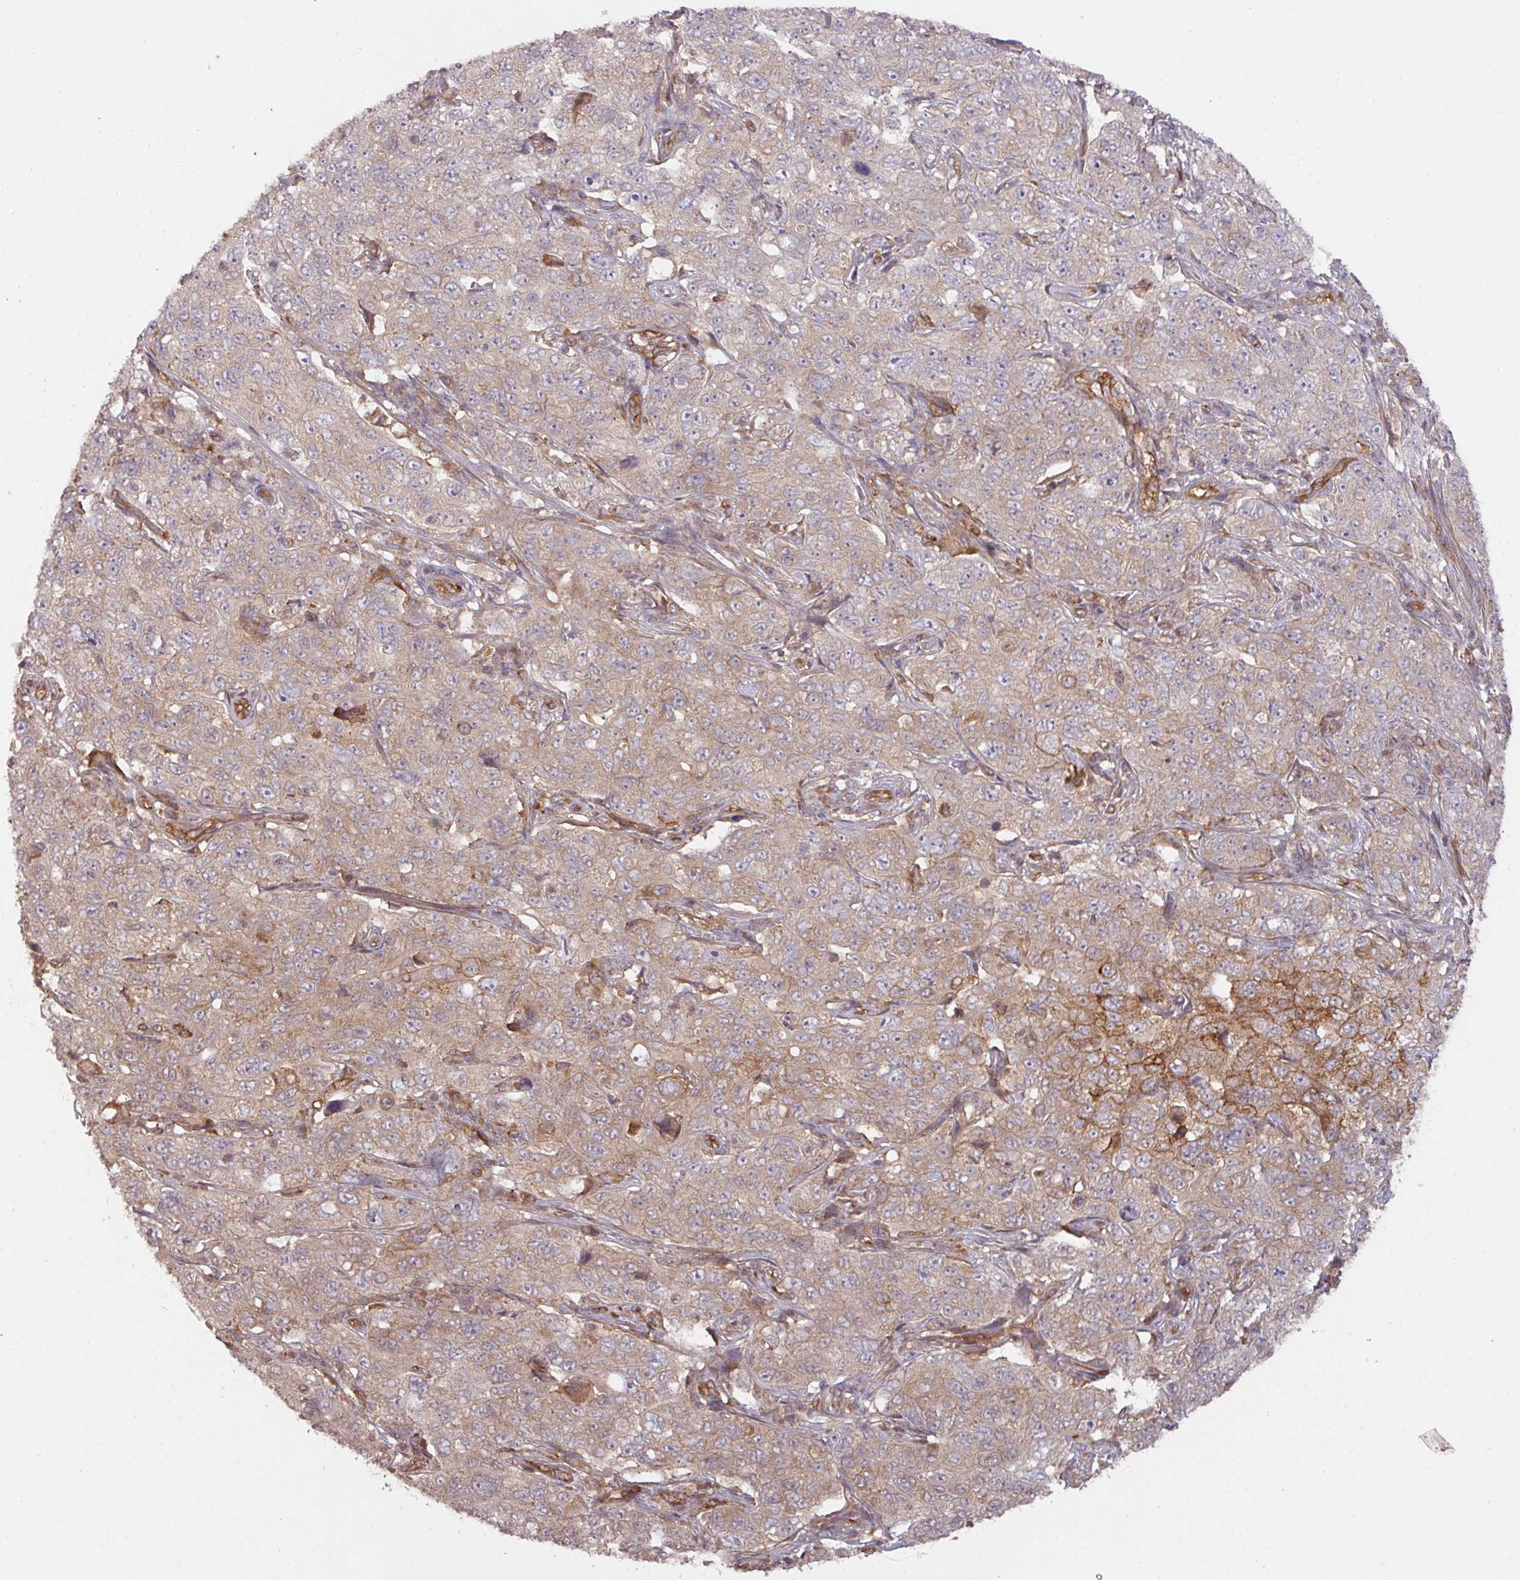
{"staining": {"intensity": "moderate", "quantity": "25%-75%", "location": "cytoplasmic/membranous"}, "tissue": "pancreatic cancer", "cell_type": "Tumor cells", "image_type": "cancer", "snomed": [{"axis": "morphology", "description": "Adenocarcinoma, NOS"}, {"axis": "topography", "description": "Pancreas"}], "caption": "This histopathology image displays IHC staining of human adenocarcinoma (pancreatic), with medium moderate cytoplasmic/membranous staining in approximately 25%-75% of tumor cells.", "gene": "CYFIP2", "patient": {"sex": "male", "age": 68}}